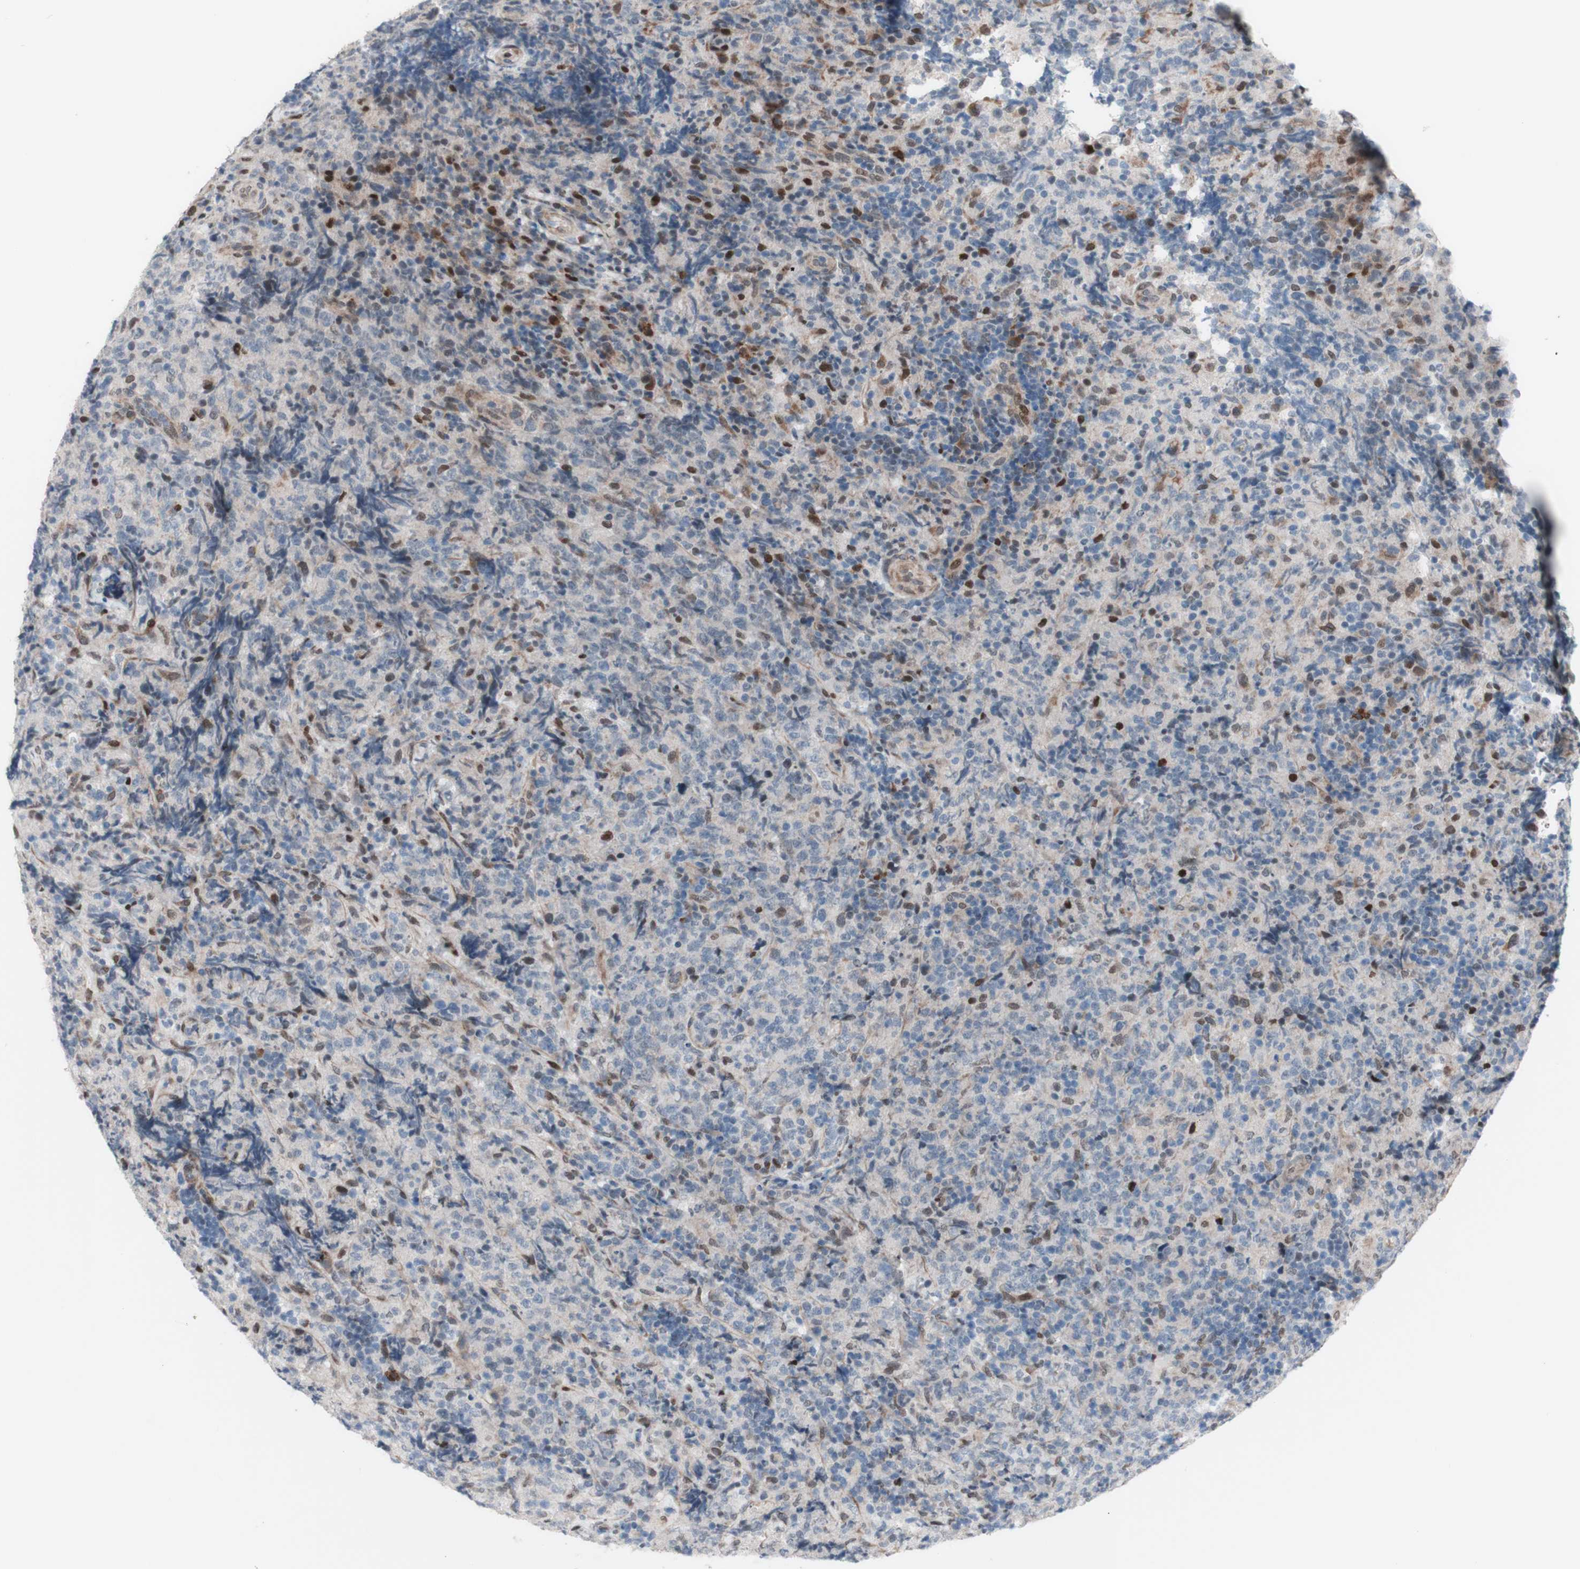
{"staining": {"intensity": "weak", "quantity": "<25%", "location": "nuclear"}, "tissue": "lymphoma", "cell_type": "Tumor cells", "image_type": "cancer", "snomed": [{"axis": "morphology", "description": "Malignant lymphoma, non-Hodgkin's type, High grade"}, {"axis": "topography", "description": "Tonsil"}], "caption": "This is a histopathology image of immunohistochemistry (IHC) staining of lymphoma, which shows no staining in tumor cells. The staining is performed using DAB brown chromogen with nuclei counter-stained in using hematoxylin.", "gene": "PHTF2", "patient": {"sex": "female", "age": 36}}